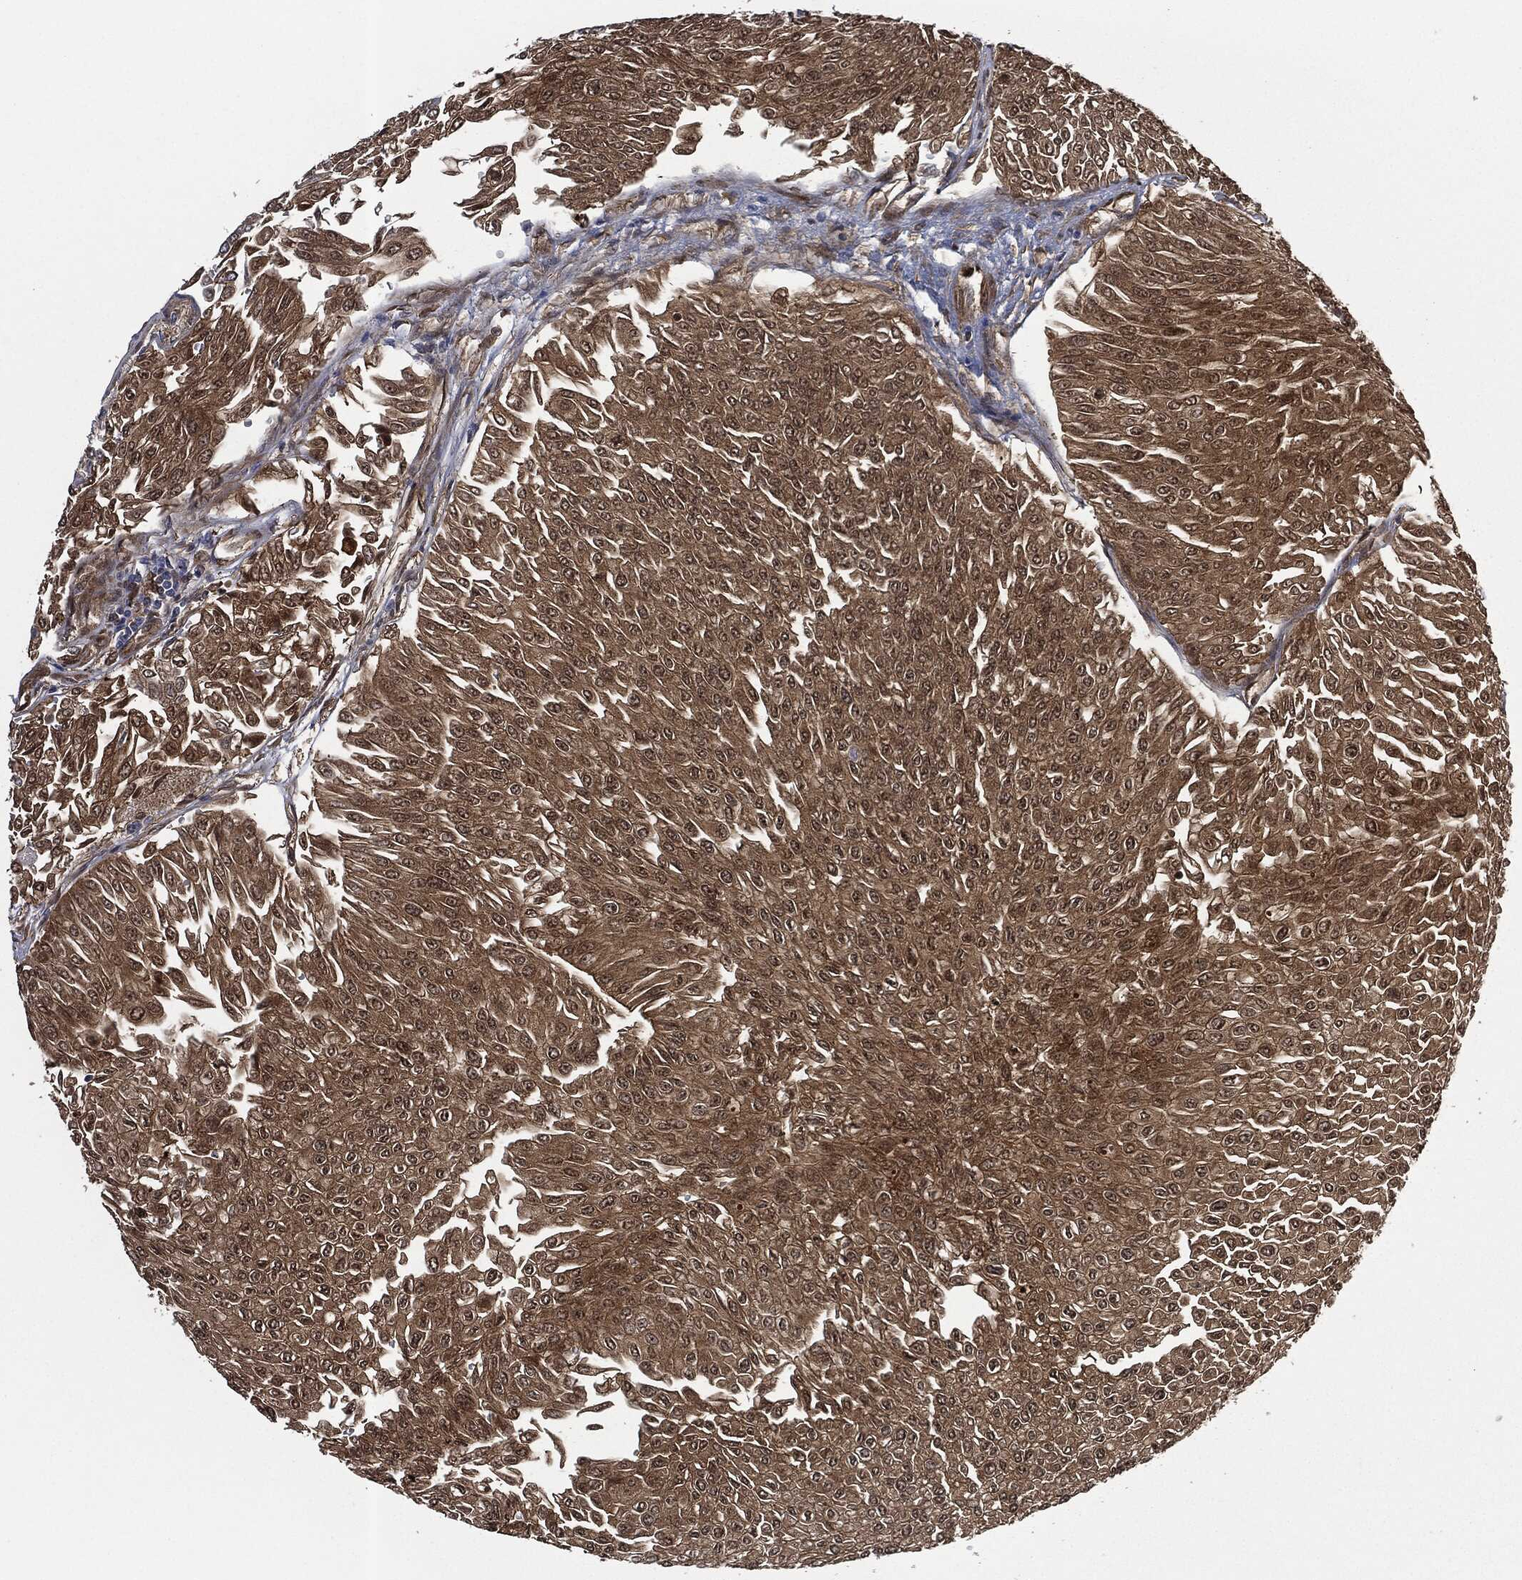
{"staining": {"intensity": "moderate", "quantity": ">75%", "location": "cytoplasmic/membranous"}, "tissue": "urothelial cancer", "cell_type": "Tumor cells", "image_type": "cancer", "snomed": [{"axis": "morphology", "description": "Urothelial carcinoma, Low grade"}, {"axis": "topography", "description": "Urinary bladder"}], "caption": "IHC histopathology image of neoplastic tissue: human low-grade urothelial carcinoma stained using immunohistochemistry shows medium levels of moderate protein expression localized specifically in the cytoplasmic/membranous of tumor cells, appearing as a cytoplasmic/membranous brown color.", "gene": "IL1RN", "patient": {"sex": "male", "age": 67}}